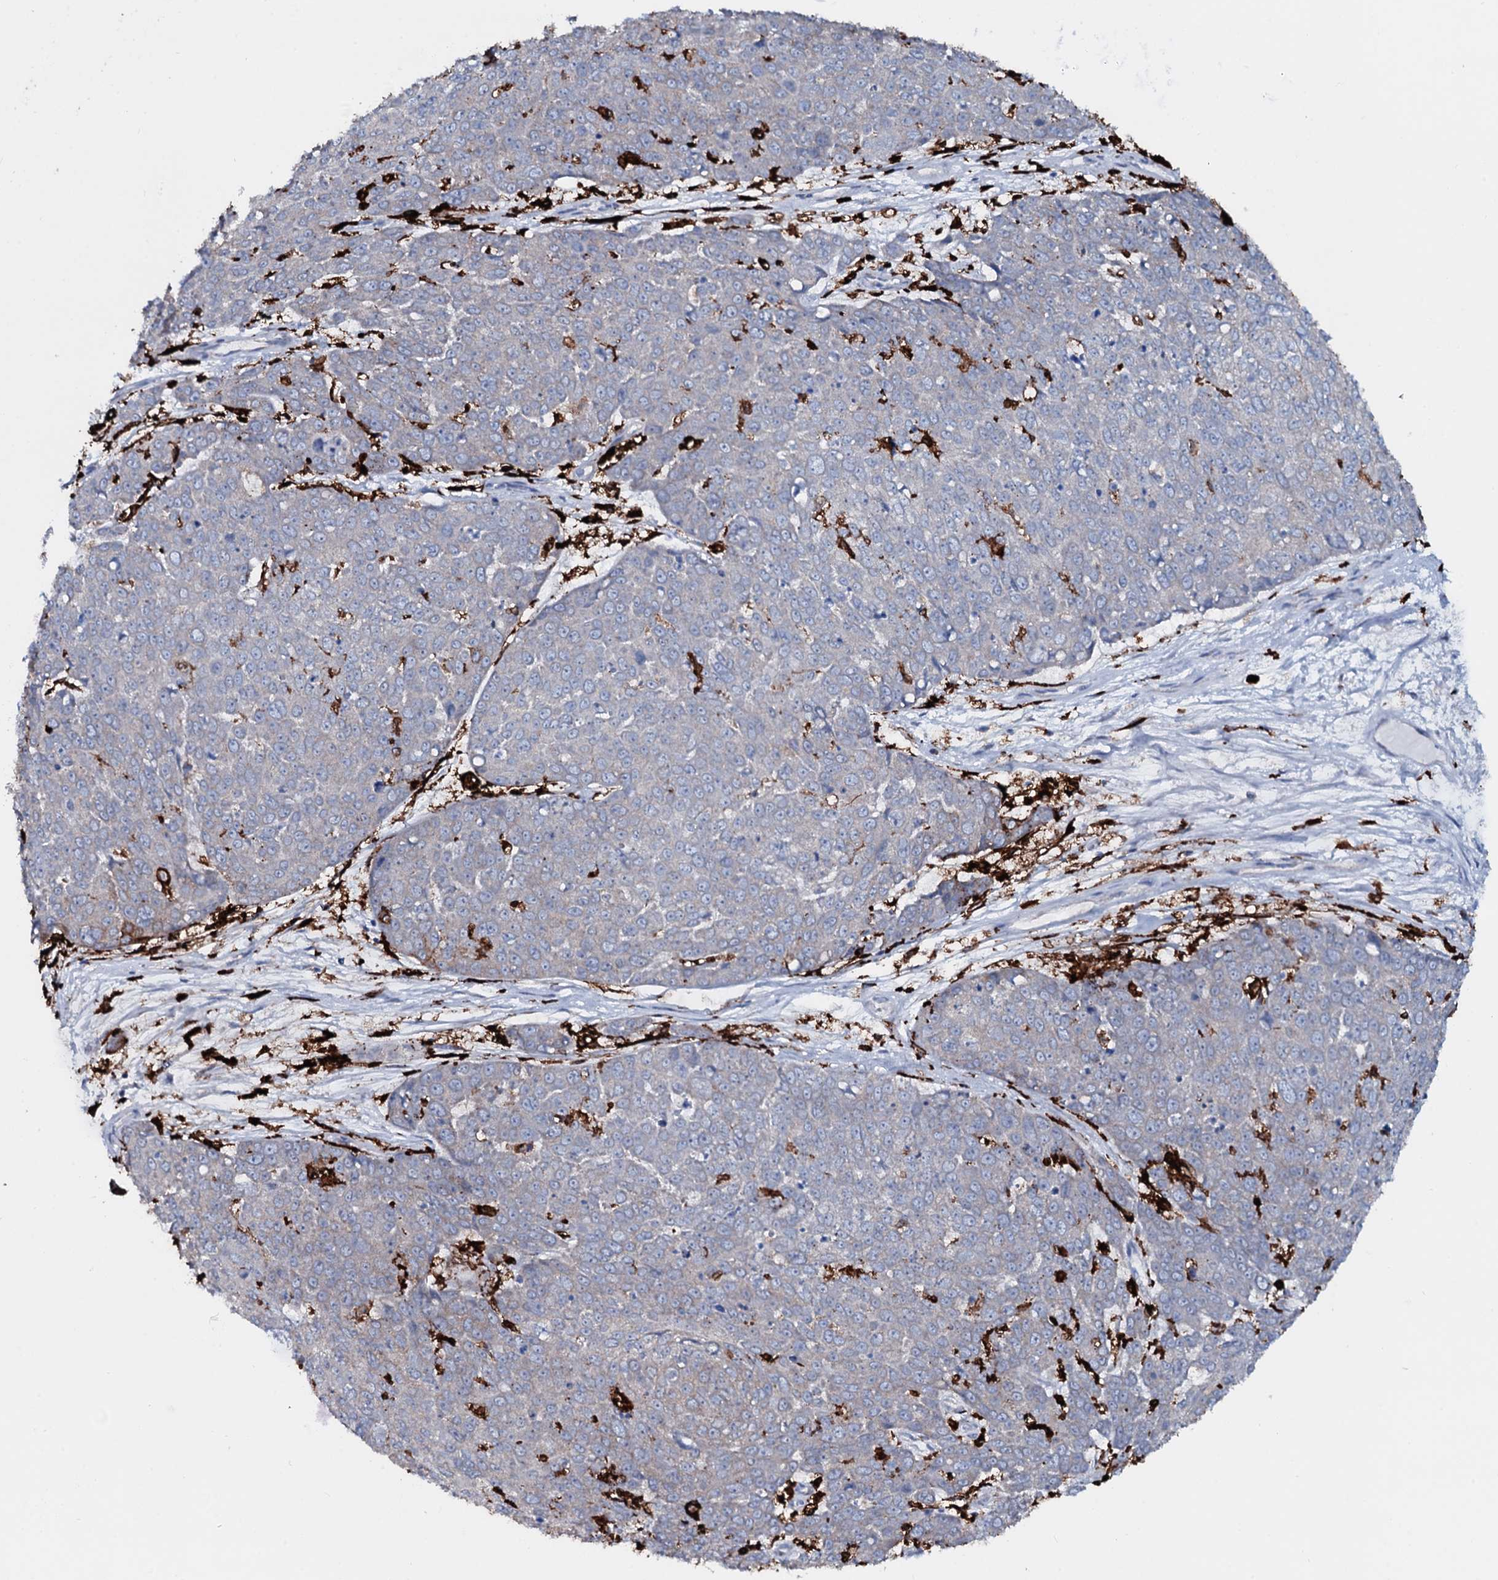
{"staining": {"intensity": "weak", "quantity": "<25%", "location": "cytoplasmic/membranous"}, "tissue": "skin cancer", "cell_type": "Tumor cells", "image_type": "cancer", "snomed": [{"axis": "morphology", "description": "Squamous cell carcinoma, NOS"}, {"axis": "topography", "description": "Skin"}], "caption": "Tumor cells are negative for protein expression in human skin cancer.", "gene": "OSBPL2", "patient": {"sex": "male", "age": 71}}